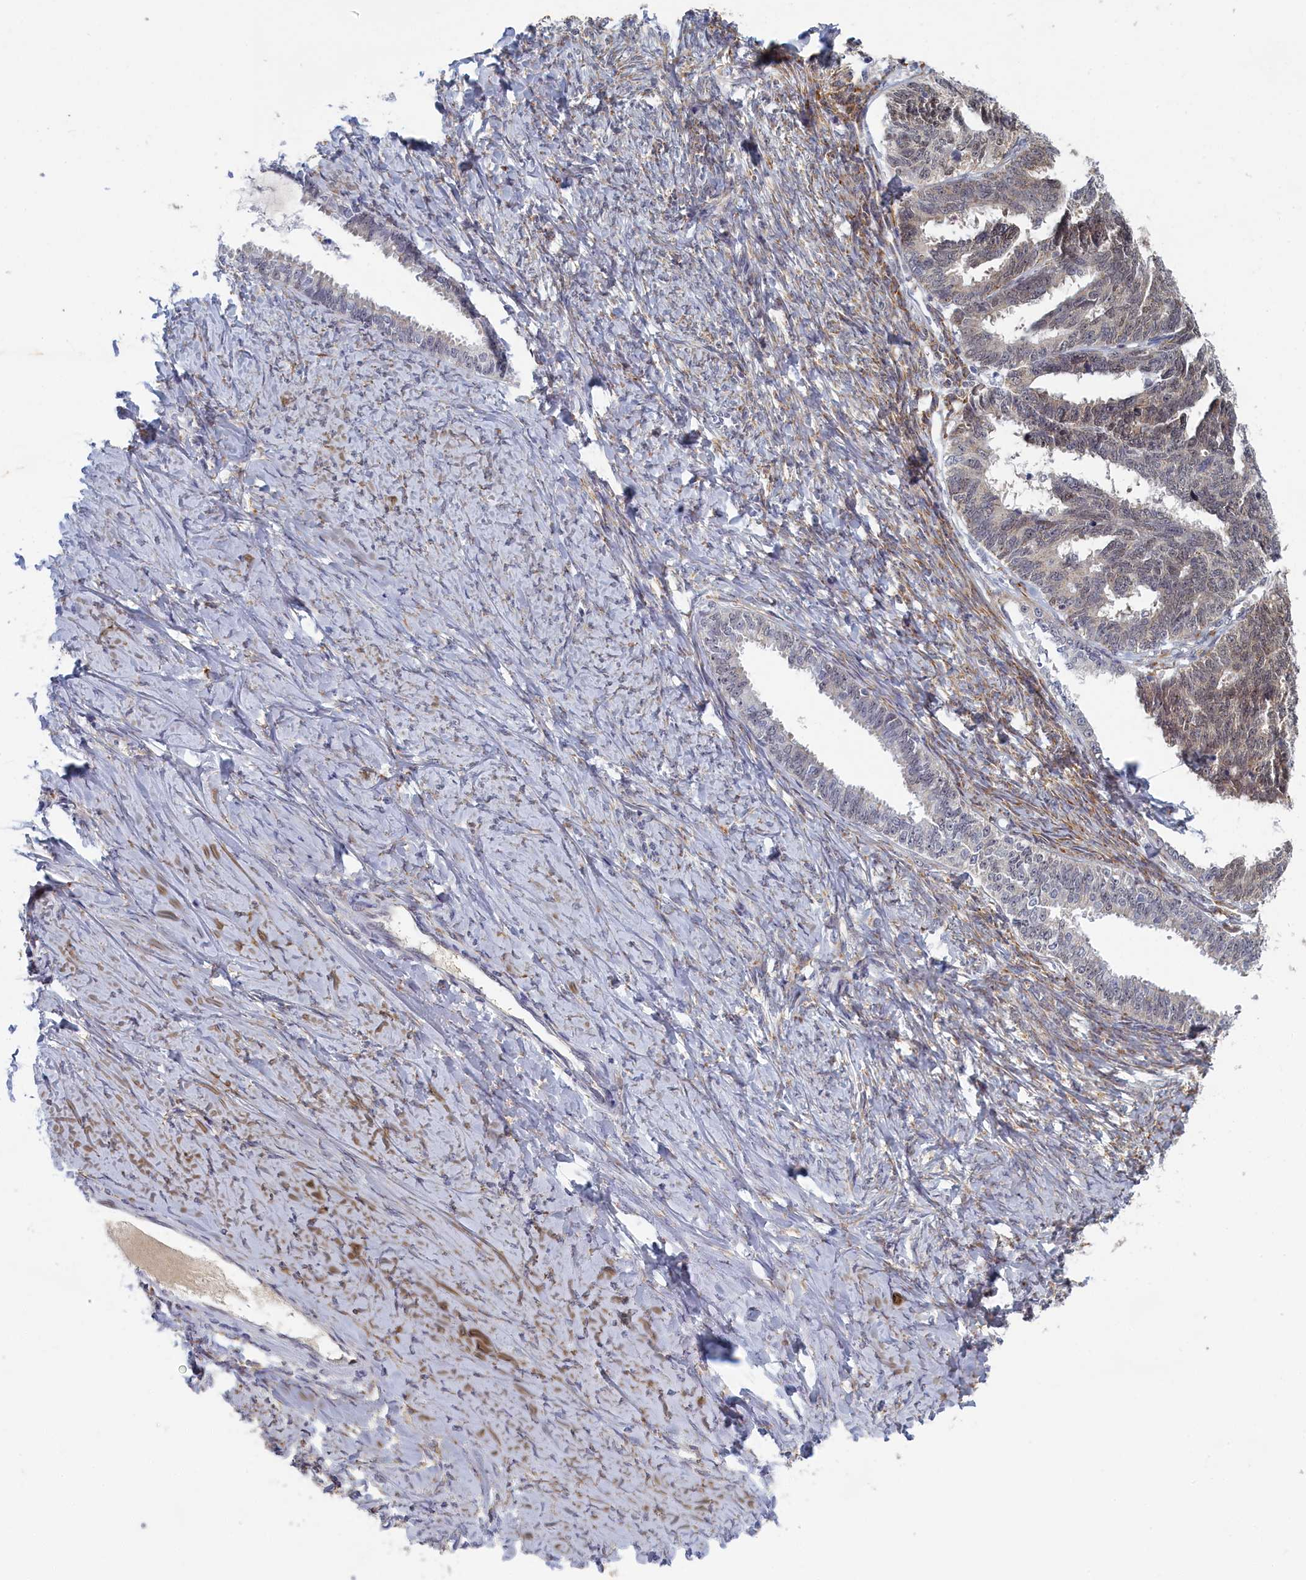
{"staining": {"intensity": "weak", "quantity": "<25%", "location": "nuclear"}, "tissue": "ovarian cancer", "cell_type": "Tumor cells", "image_type": "cancer", "snomed": [{"axis": "morphology", "description": "Cystadenocarcinoma, serous, NOS"}, {"axis": "topography", "description": "Ovary"}], "caption": "High magnification brightfield microscopy of ovarian cancer (serous cystadenocarcinoma) stained with DAB (3,3'-diaminobenzidine) (brown) and counterstained with hematoxylin (blue): tumor cells show no significant expression.", "gene": "DNAJC17", "patient": {"sex": "female", "age": 79}}